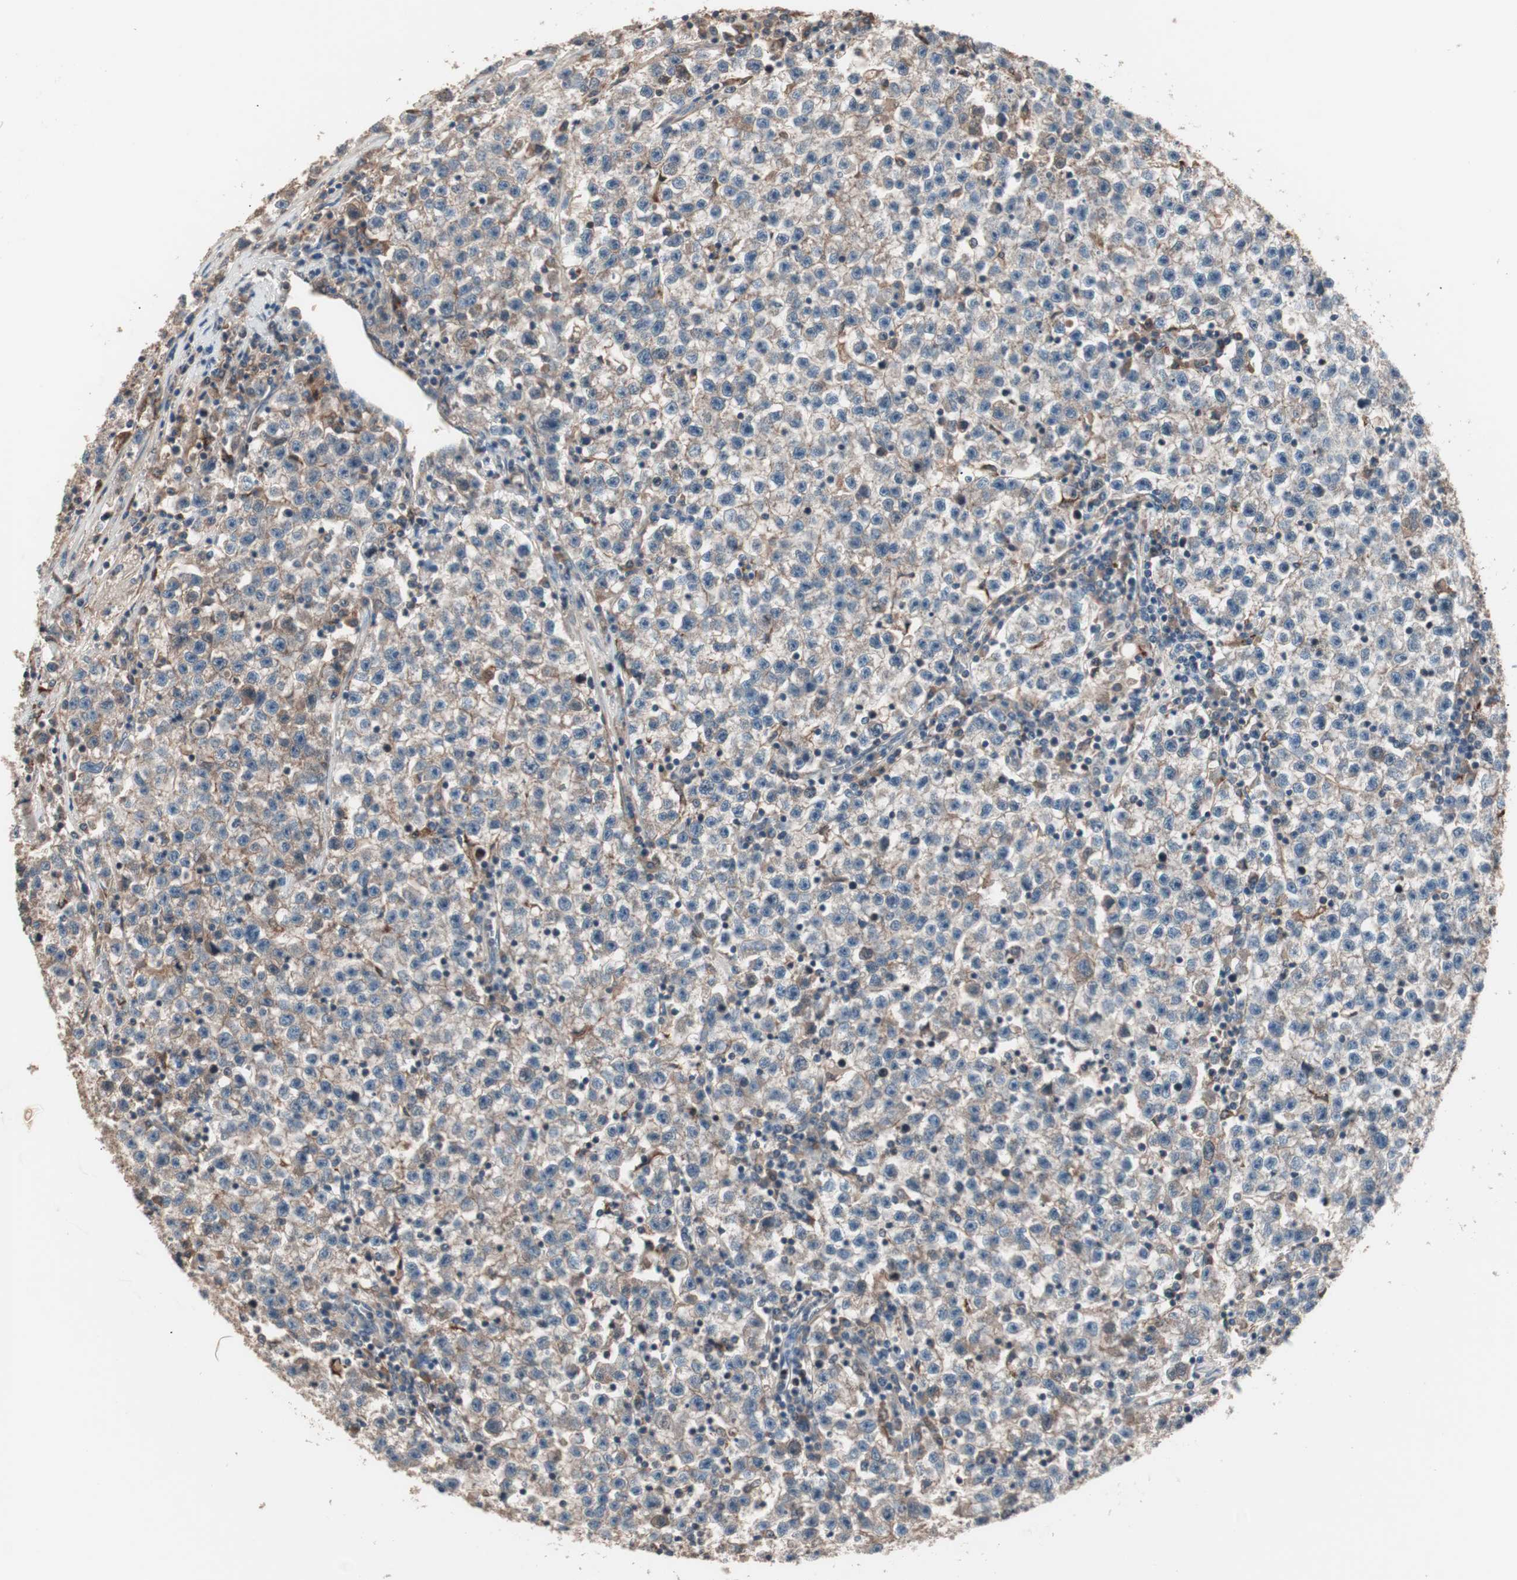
{"staining": {"intensity": "moderate", "quantity": ">75%", "location": "cytoplasmic/membranous"}, "tissue": "testis cancer", "cell_type": "Tumor cells", "image_type": "cancer", "snomed": [{"axis": "morphology", "description": "Seminoma, NOS"}, {"axis": "topography", "description": "Testis"}], "caption": "Protein staining of testis cancer (seminoma) tissue exhibits moderate cytoplasmic/membranous staining in approximately >75% of tumor cells.", "gene": "NFRKB", "patient": {"sex": "male", "age": 22}}